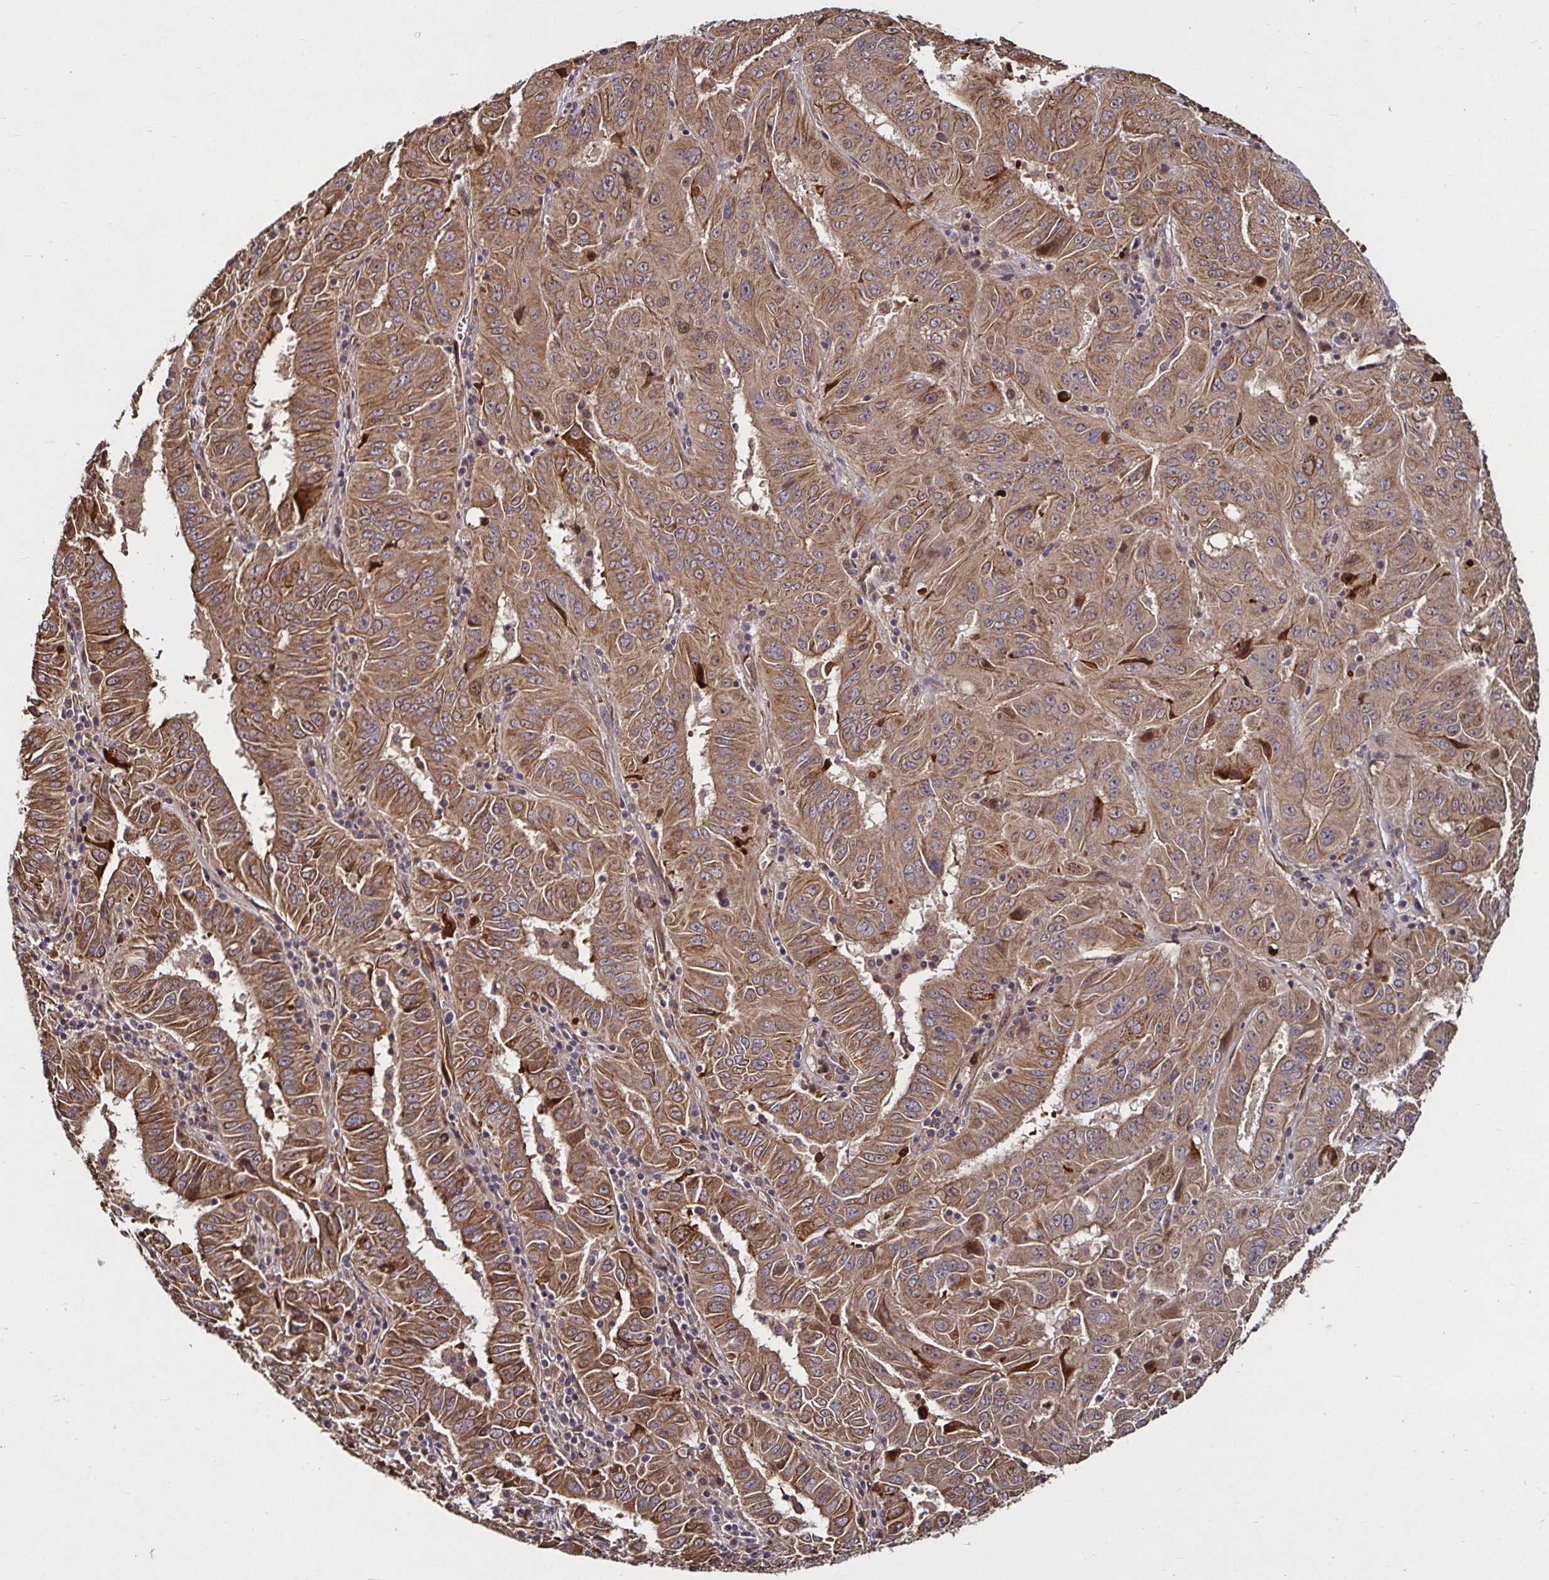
{"staining": {"intensity": "moderate", "quantity": ">75%", "location": "cytoplasmic/membranous"}, "tissue": "pancreatic cancer", "cell_type": "Tumor cells", "image_type": "cancer", "snomed": [{"axis": "morphology", "description": "Adenocarcinoma, NOS"}, {"axis": "topography", "description": "Pancreas"}], "caption": "DAB immunohistochemical staining of pancreatic cancer demonstrates moderate cytoplasmic/membranous protein staining in about >75% of tumor cells. The staining is performed using DAB brown chromogen to label protein expression. The nuclei are counter-stained blue using hematoxylin.", "gene": "SMYD3", "patient": {"sex": "male", "age": 63}}